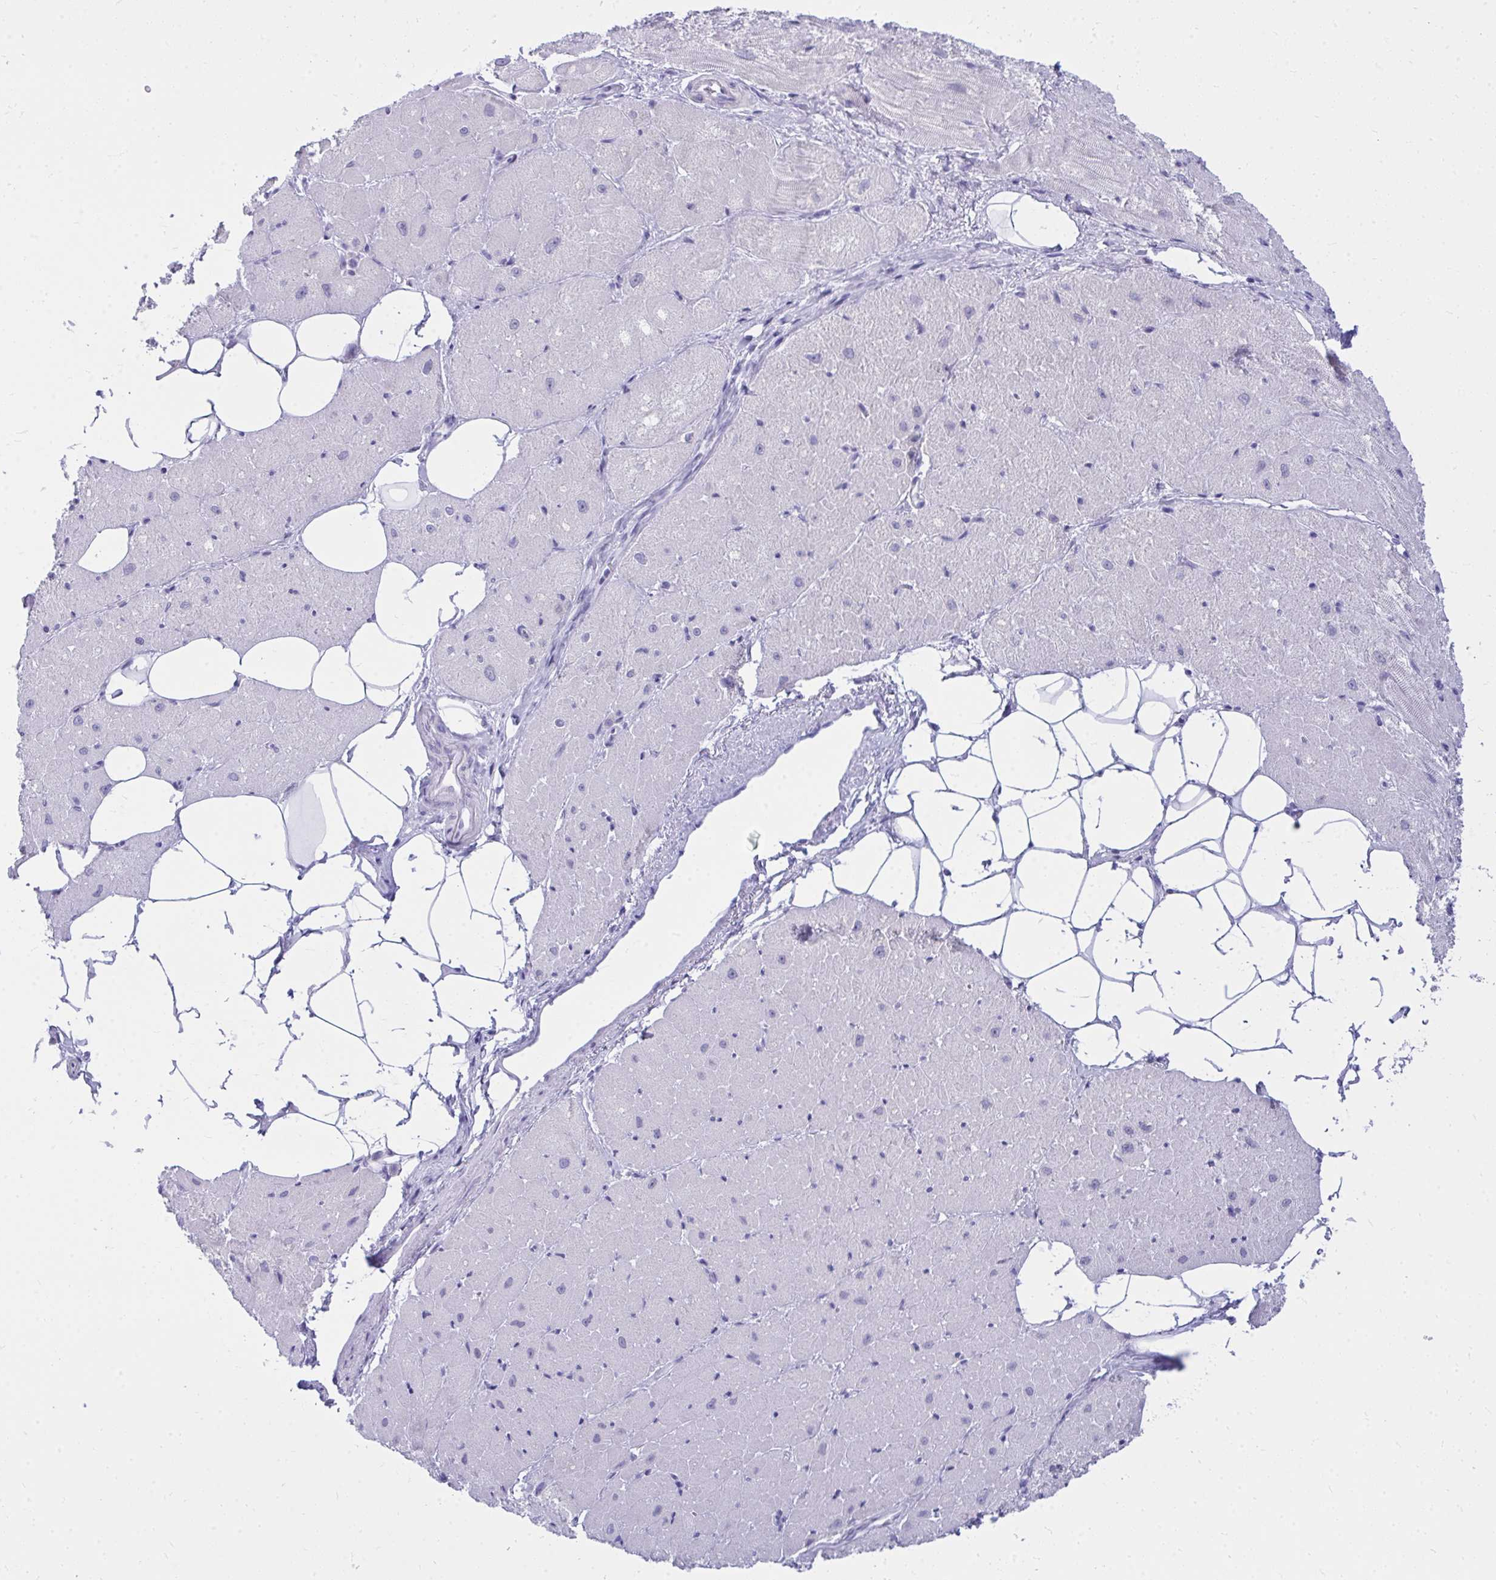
{"staining": {"intensity": "weak", "quantity": "25%-75%", "location": "cytoplasmic/membranous"}, "tissue": "heart muscle", "cell_type": "Cardiomyocytes", "image_type": "normal", "snomed": [{"axis": "morphology", "description": "Normal tissue, NOS"}, {"axis": "topography", "description": "Heart"}], "caption": "DAB immunohistochemical staining of normal heart muscle shows weak cytoplasmic/membranous protein staining in about 25%-75% of cardiomyocytes.", "gene": "OR5F1", "patient": {"sex": "male", "age": 62}}